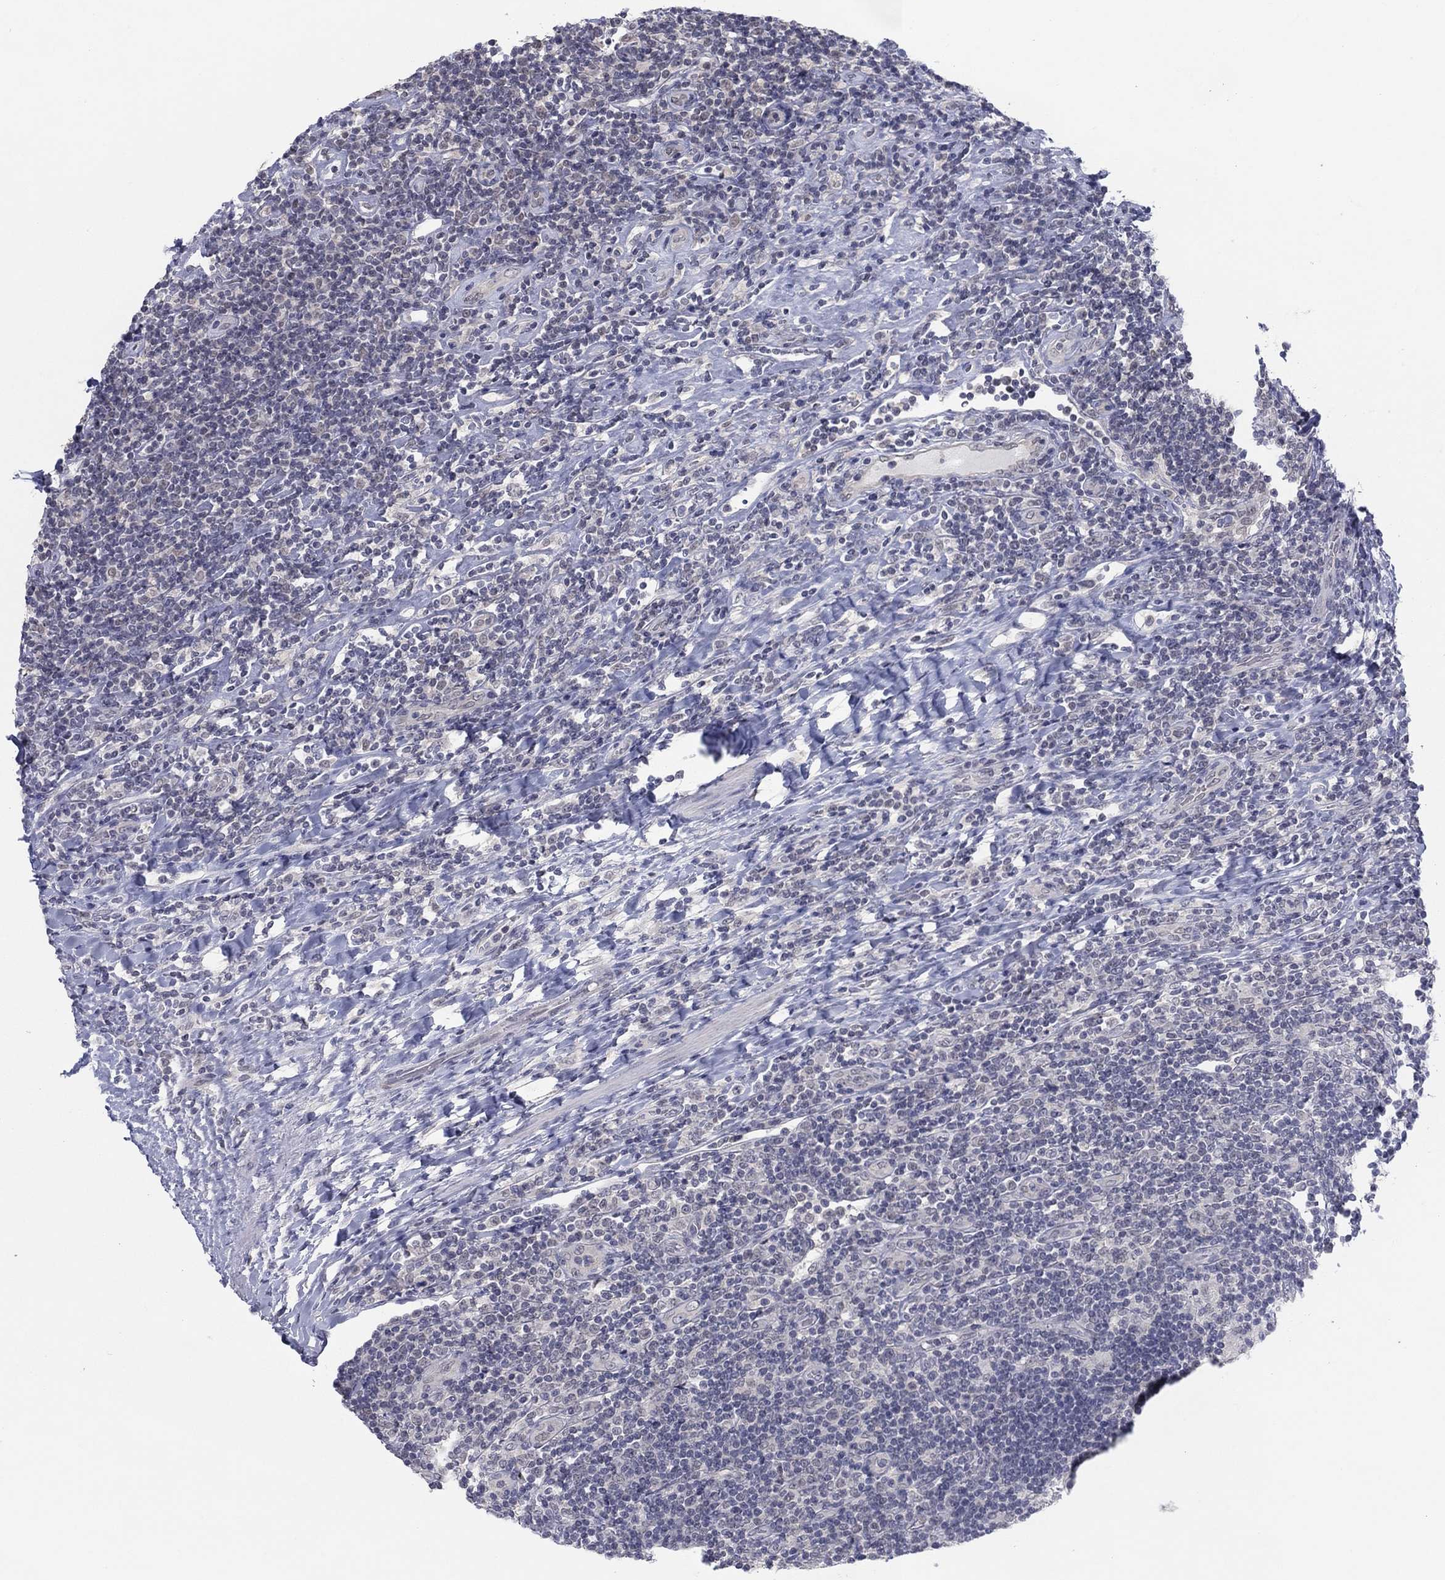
{"staining": {"intensity": "negative", "quantity": "none", "location": "none"}, "tissue": "lymphoma", "cell_type": "Tumor cells", "image_type": "cancer", "snomed": [{"axis": "morphology", "description": "Hodgkin's disease, NOS"}, {"axis": "topography", "description": "Lymph node"}], "caption": "This is an immunohistochemistry (IHC) histopathology image of lymphoma. There is no expression in tumor cells.", "gene": "SLC22A2", "patient": {"sex": "male", "age": 40}}